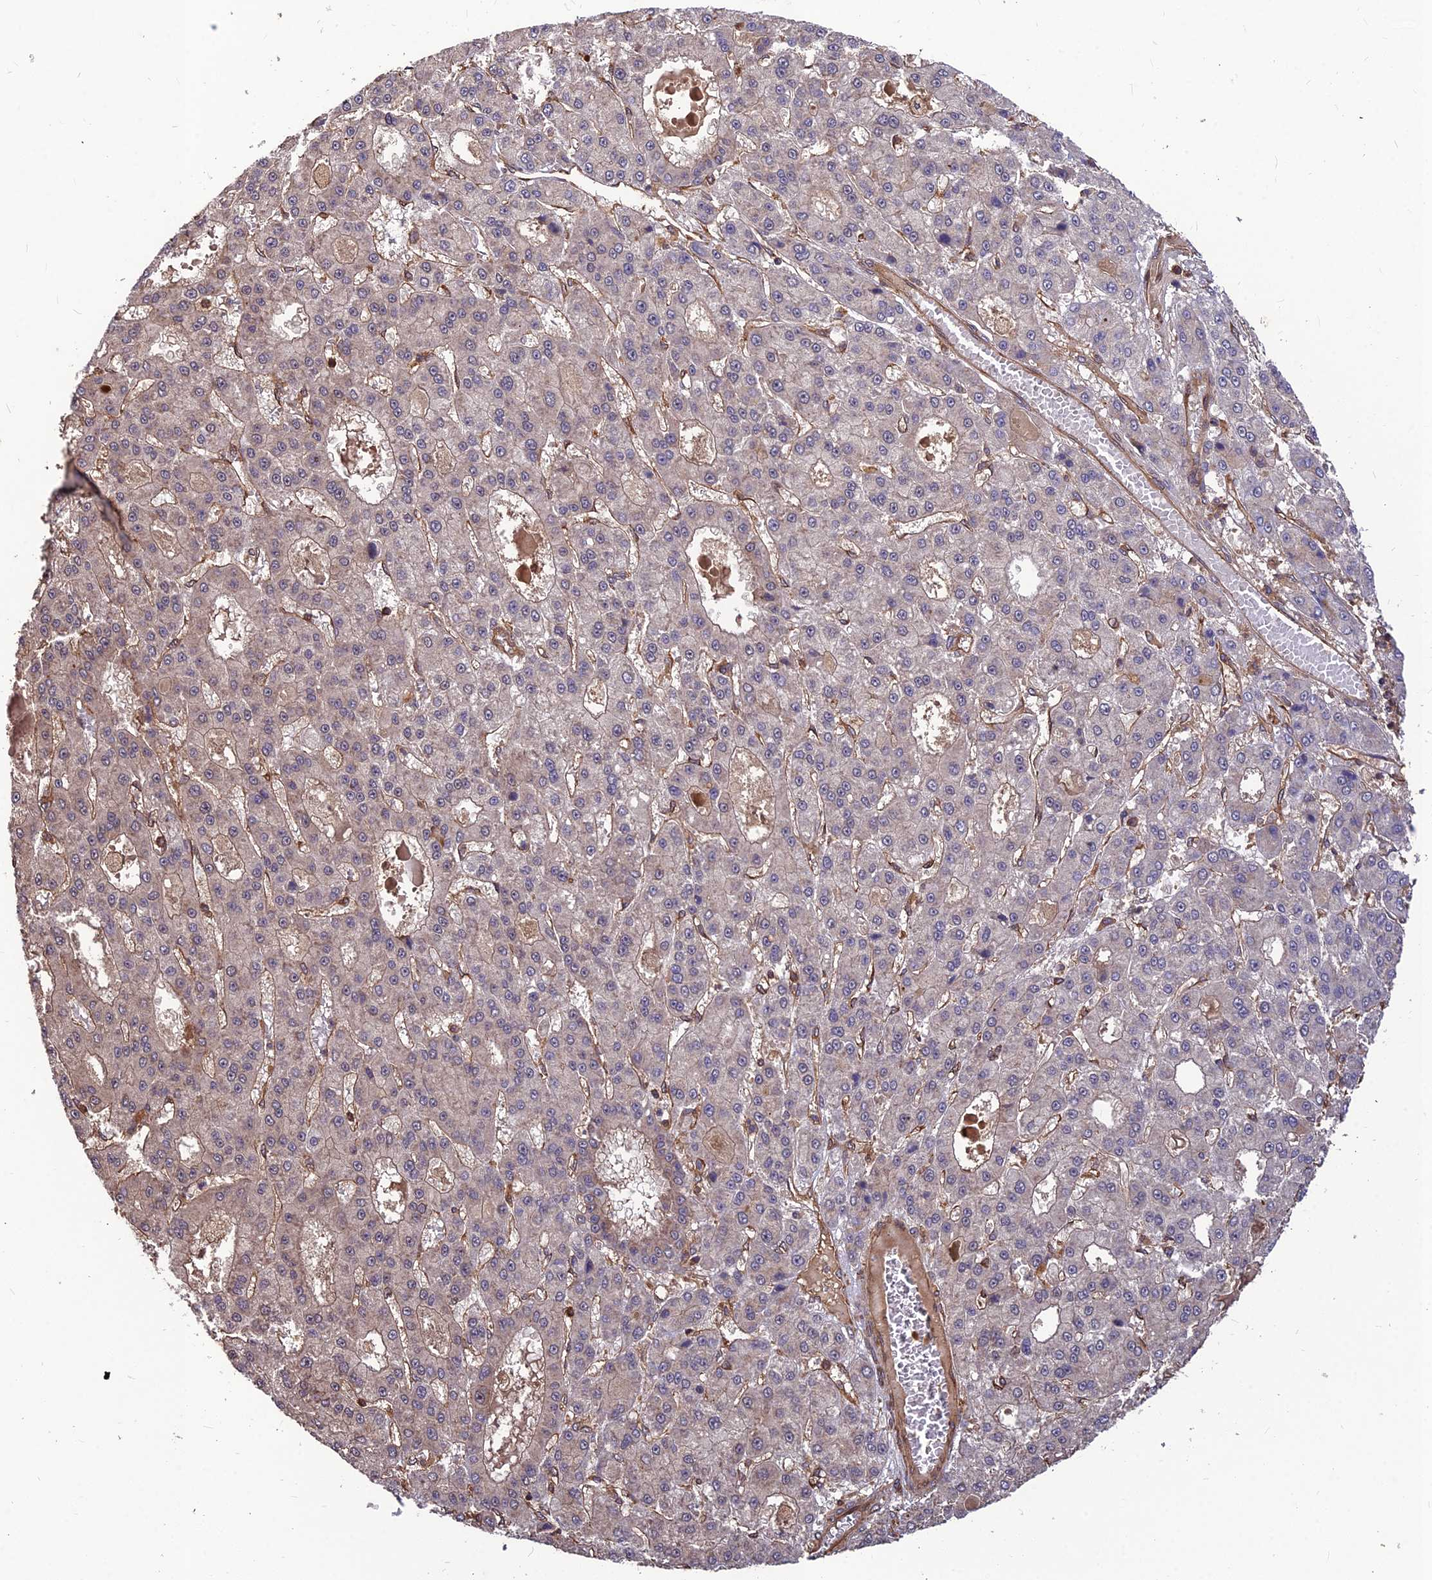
{"staining": {"intensity": "negative", "quantity": "none", "location": "none"}, "tissue": "liver cancer", "cell_type": "Tumor cells", "image_type": "cancer", "snomed": [{"axis": "morphology", "description": "Carcinoma, Hepatocellular, NOS"}, {"axis": "topography", "description": "Liver"}], "caption": "The micrograph exhibits no significant staining in tumor cells of liver cancer.", "gene": "ZNF467", "patient": {"sex": "male", "age": 70}}